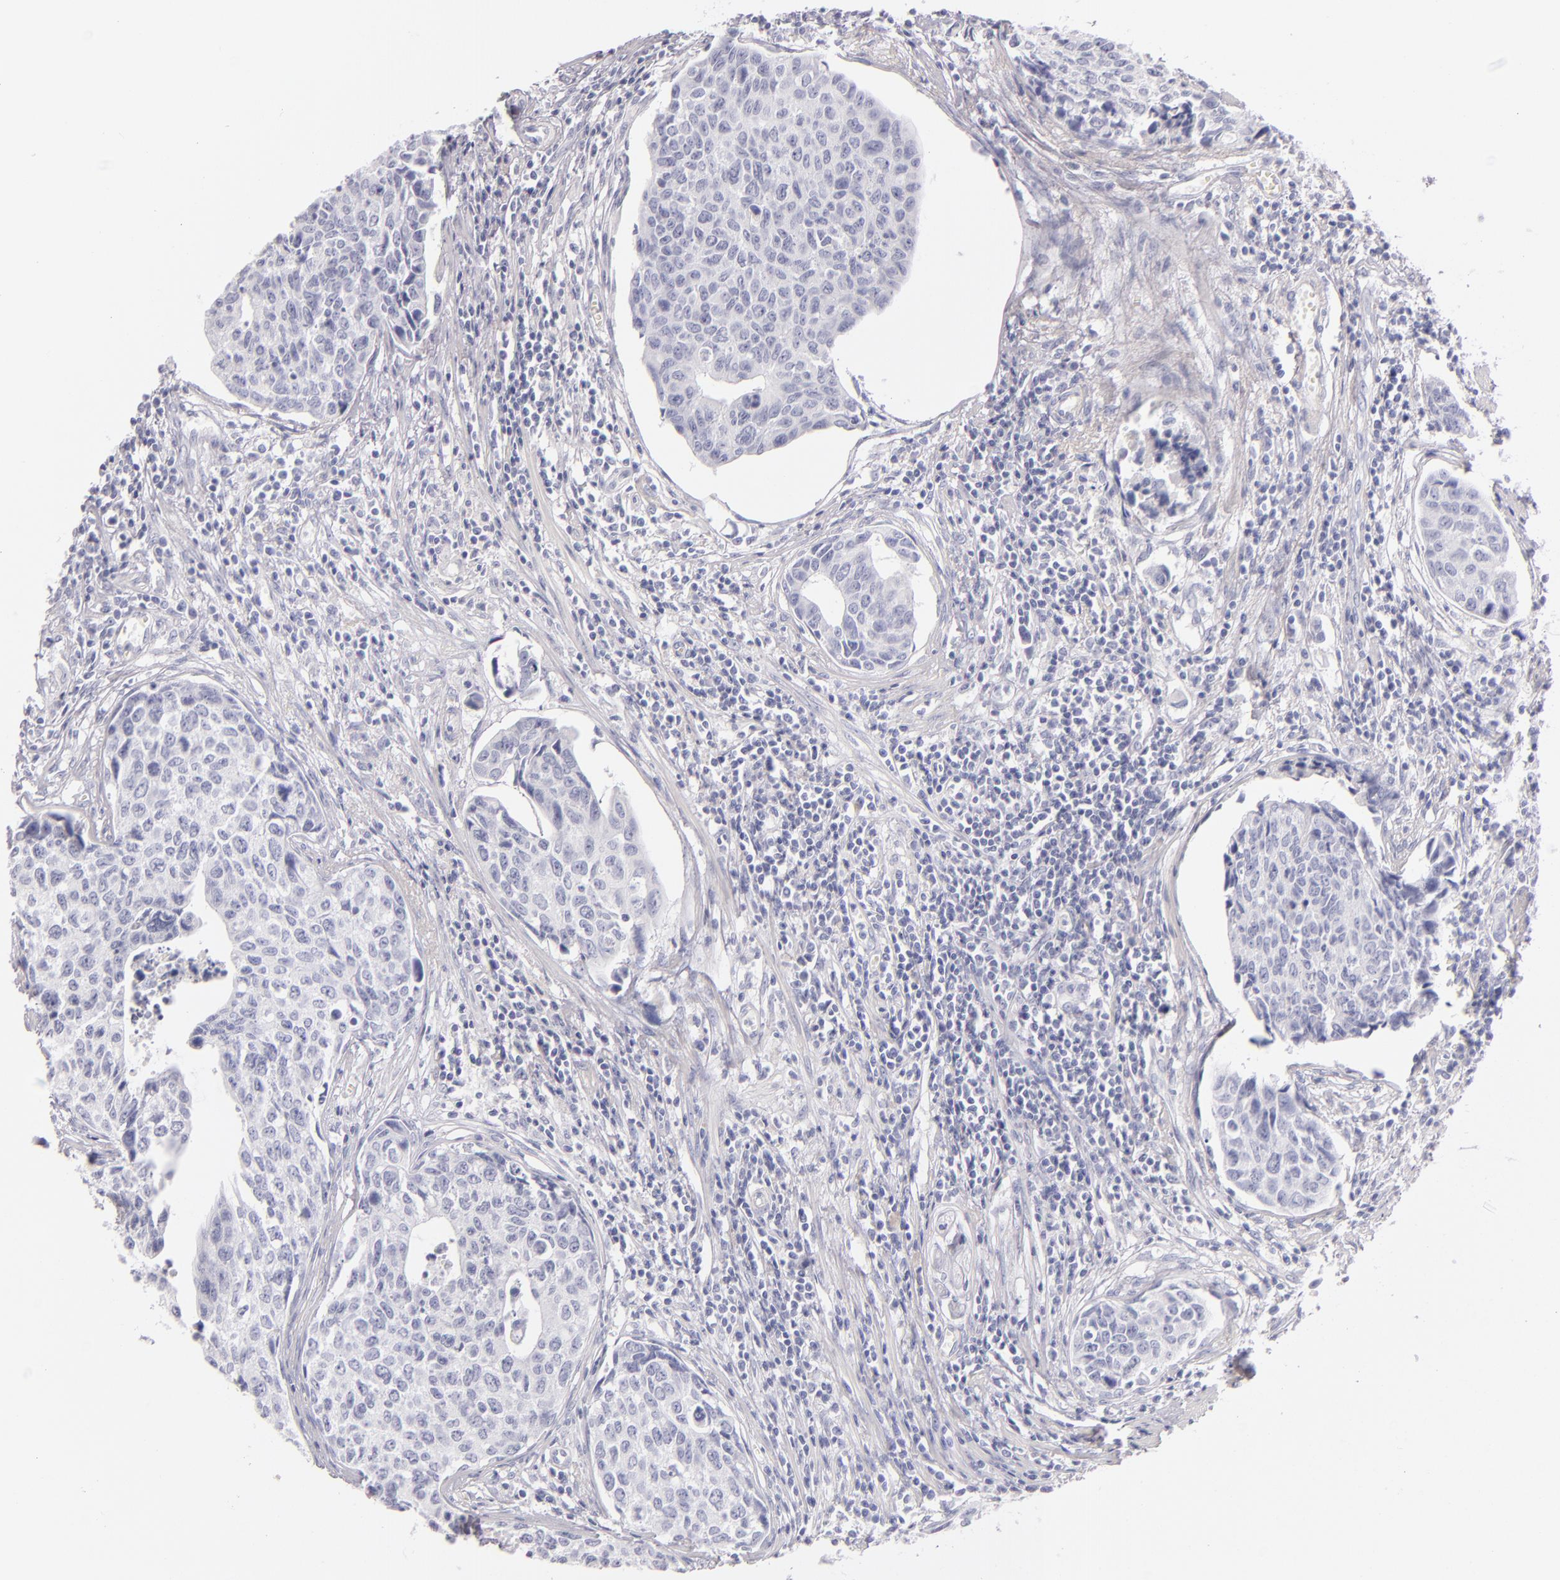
{"staining": {"intensity": "negative", "quantity": "none", "location": "none"}, "tissue": "urothelial cancer", "cell_type": "Tumor cells", "image_type": "cancer", "snomed": [{"axis": "morphology", "description": "Urothelial carcinoma, High grade"}, {"axis": "topography", "description": "Urinary bladder"}], "caption": "Urothelial cancer was stained to show a protein in brown. There is no significant expression in tumor cells.", "gene": "FABP1", "patient": {"sex": "male", "age": 81}}